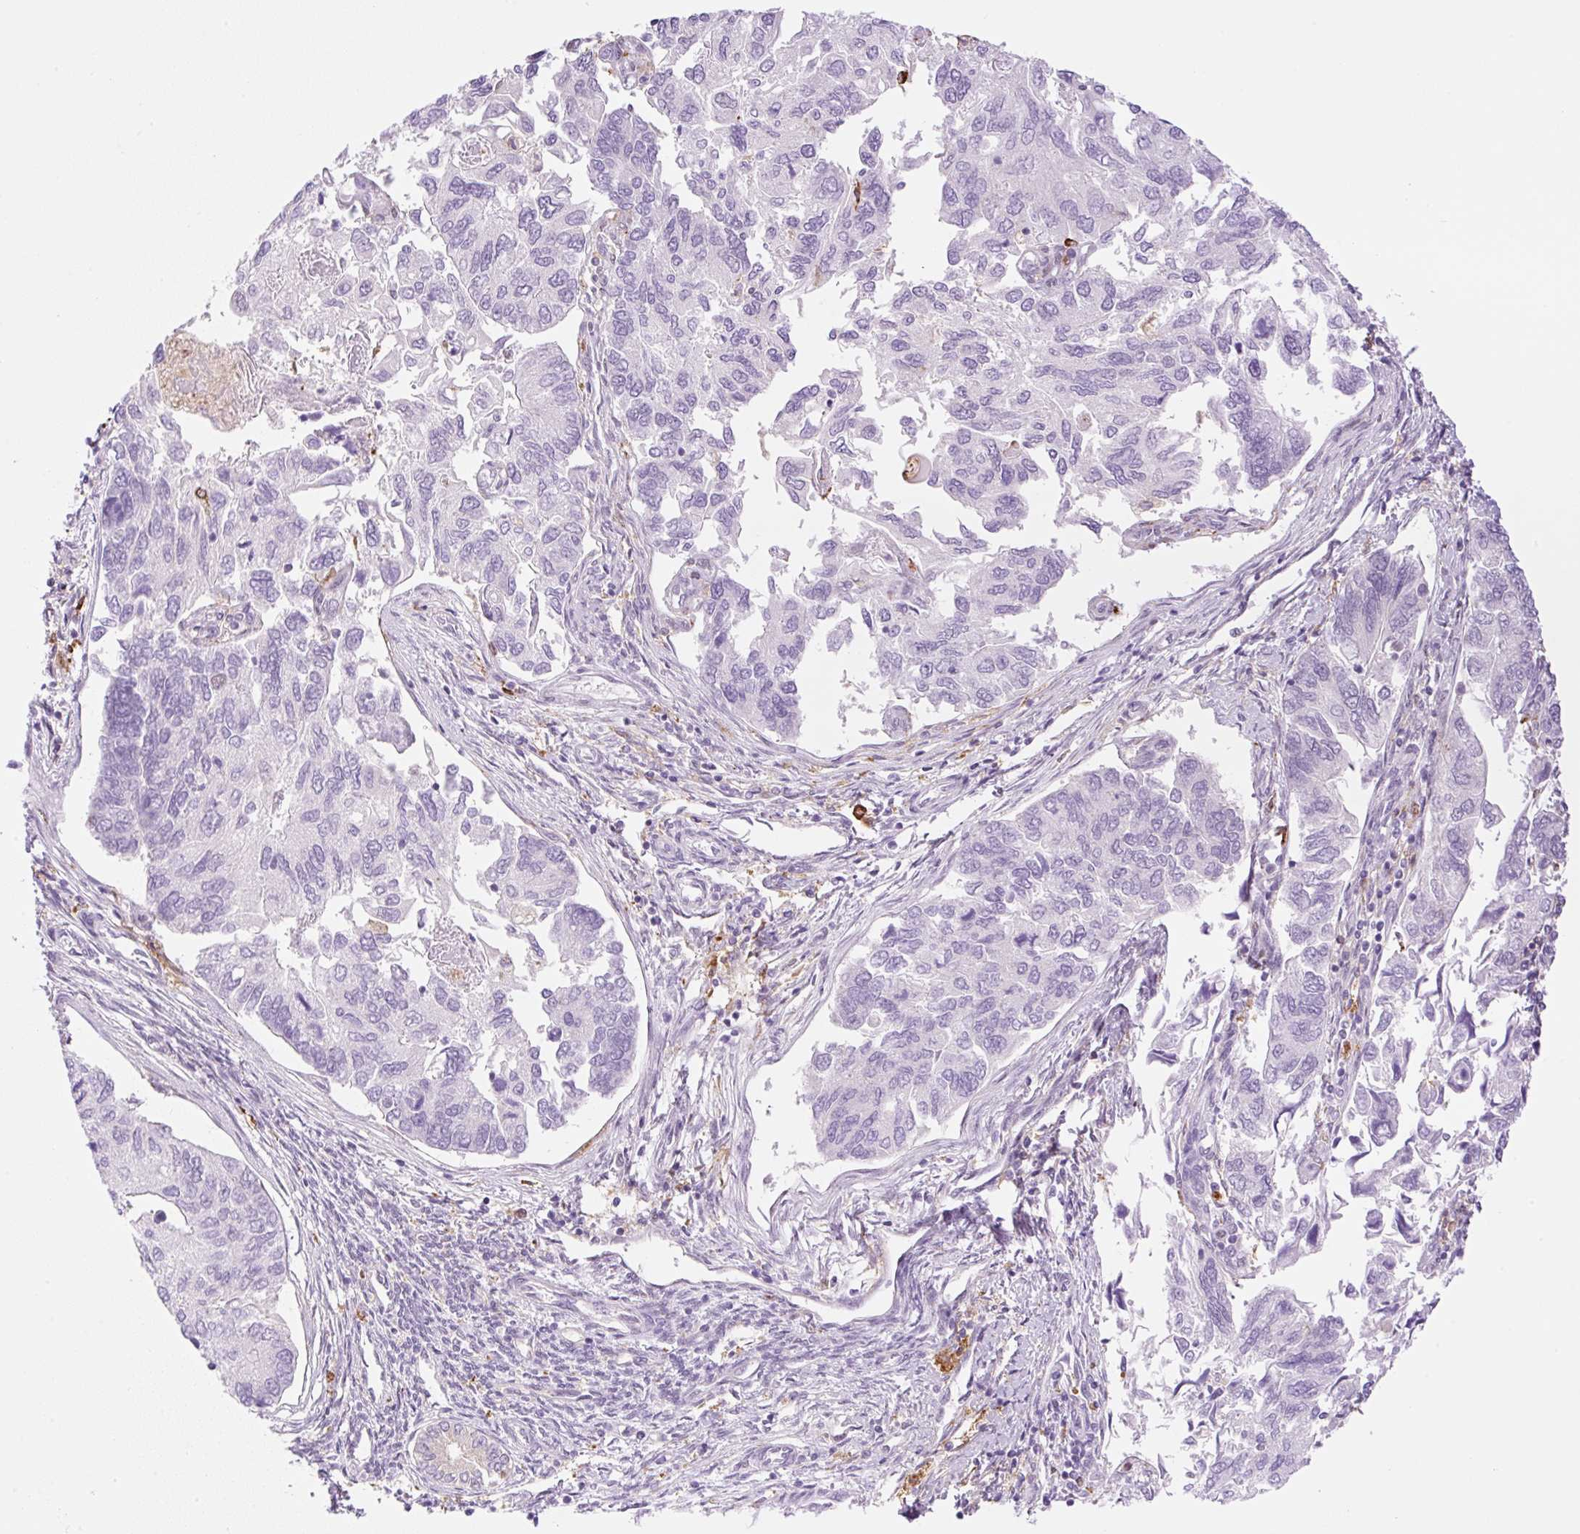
{"staining": {"intensity": "negative", "quantity": "none", "location": "none"}, "tissue": "endometrial cancer", "cell_type": "Tumor cells", "image_type": "cancer", "snomed": [{"axis": "morphology", "description": "Carcinoma, NOS"}, {"axis": "topography", "description": "Uterus"}], "caption": "Tumor cells show no significant protein positivity in endometrial cancer (carcinoma).", "gene": "PALM3", "patient": {"sex": "female", "age": 76}}